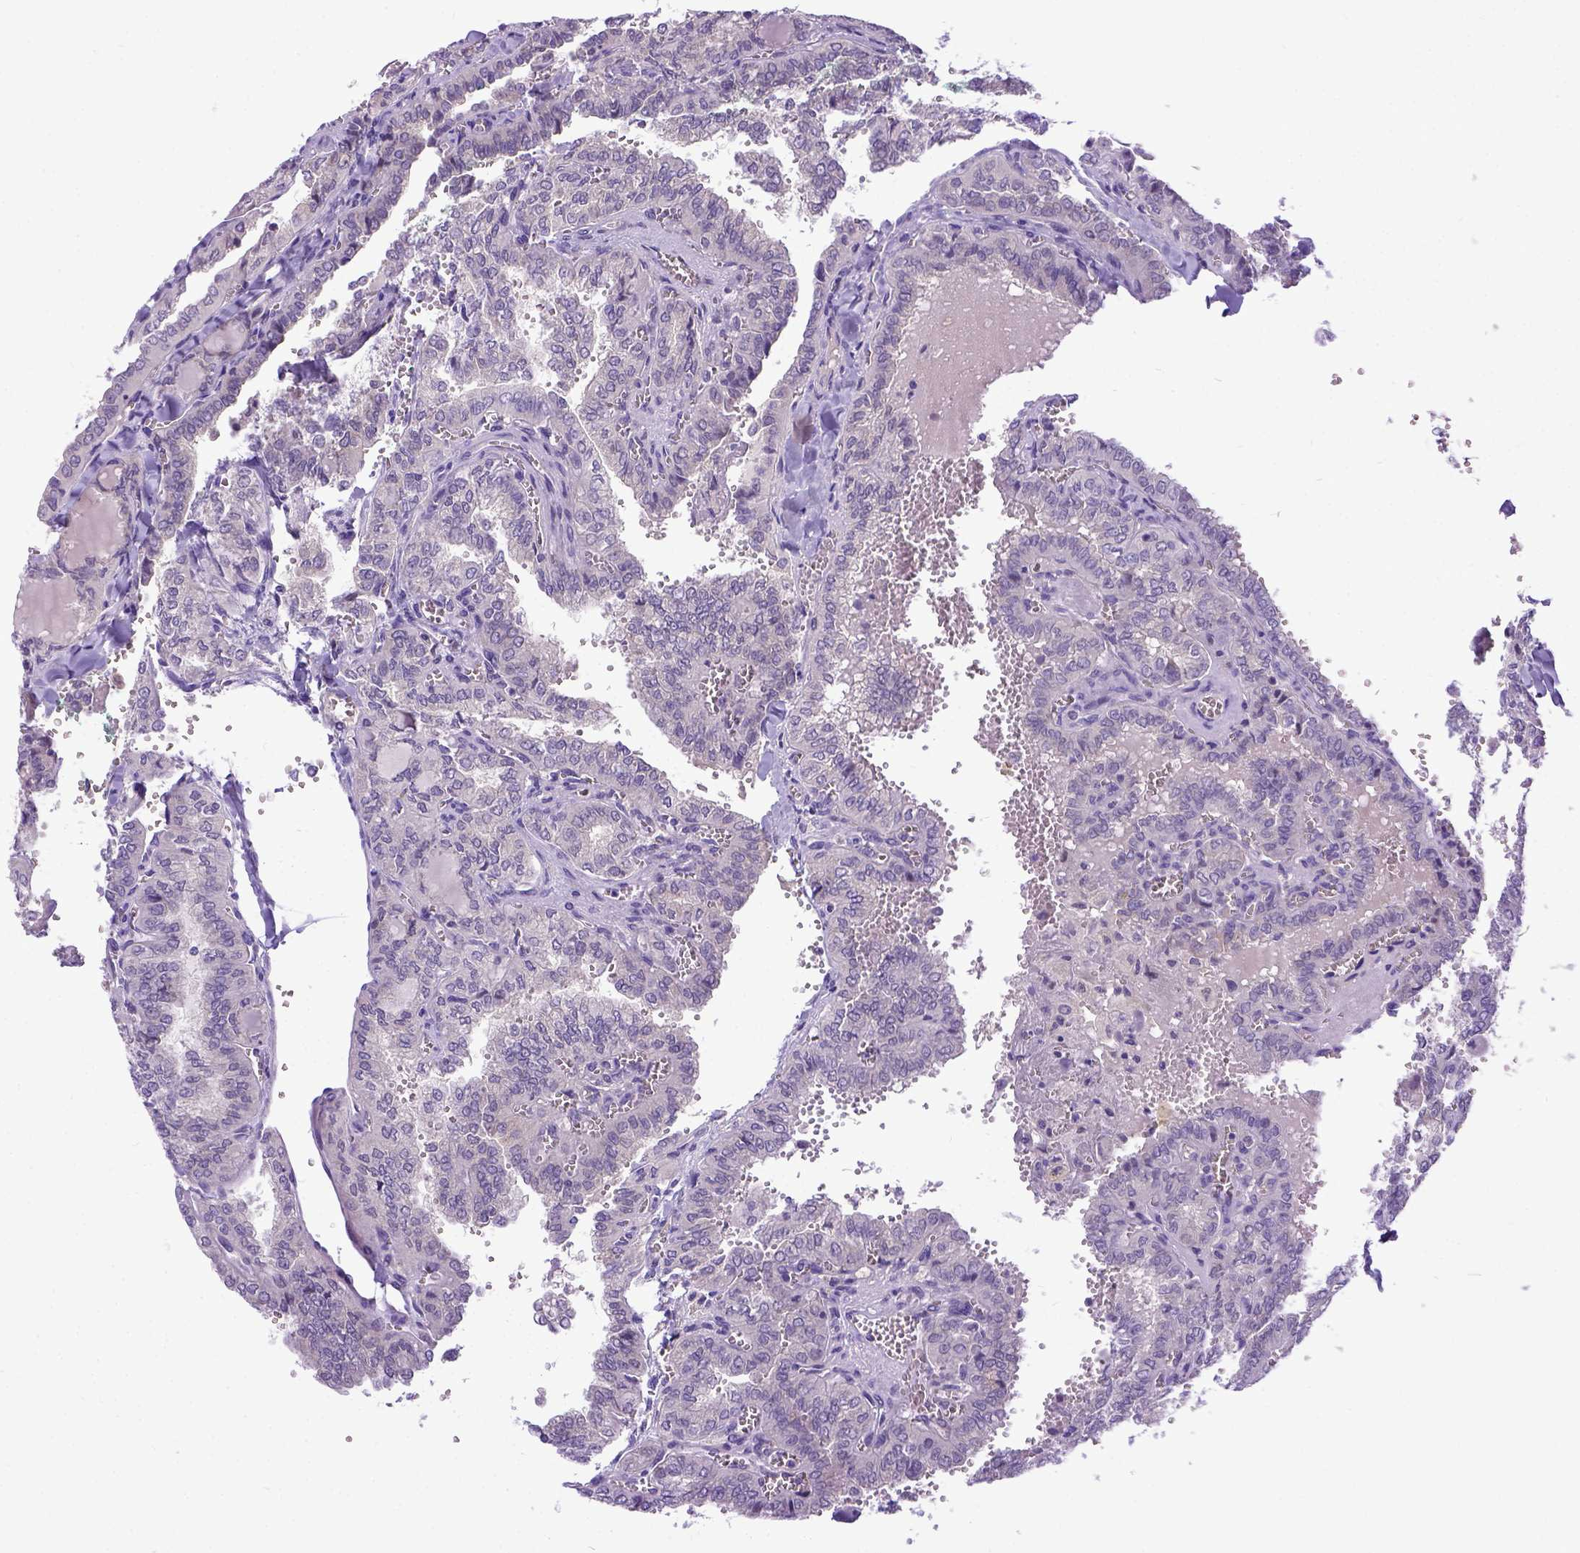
{"staining": {"intensity": "negative", "quantity": "none", "location": "none"}, "tissue": "thyroid cancer", "cell_type": "Tumor cells", "image_type": "cancer", "snomed": [{"axis": "morphology", "description": "Papillary adenocarcinoma, NOS"}, {"axis": "topography", "description": "Thyroid gland"}], "caption": "This is a micrograph of IHC staining of thyroid cancer, which shows no positivity in tumor cells.", "gene": "NEK5", "patient": {"sex": "female", "age": 41}}